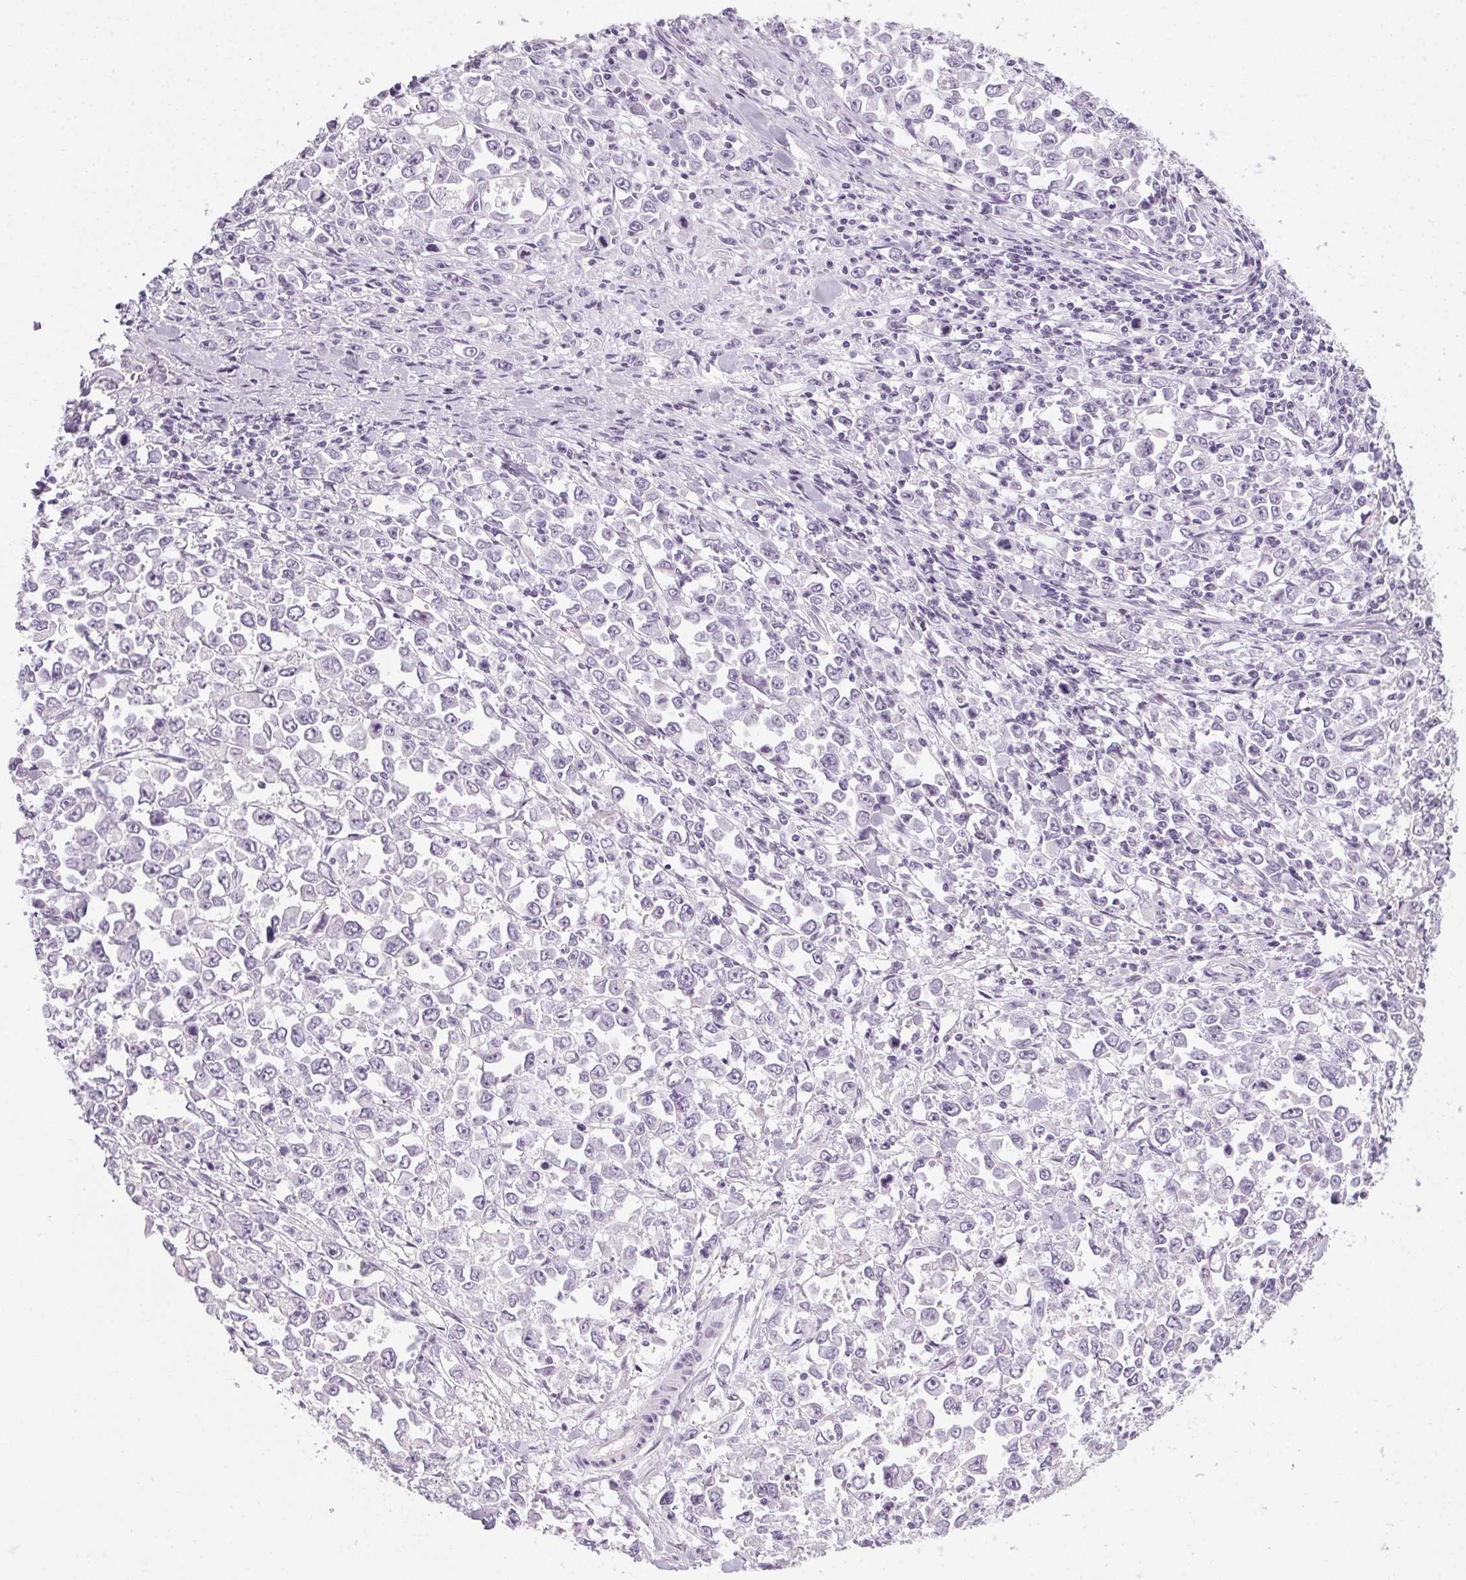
{"staining": {"intensity": "negative", "quantity": "none", "location": "none"}, "tissue": "stomach cancer", "cell_type": "Tumor cells", "image_type": "cancer", "snomed": [{"axis": "morphology", "description": "Adenocarcinoma, NOS"}, {"axis": "topography", "description": "Stomach, upper"}], "caption": "An image of human stomach adenocarcinoma is negative for staining in tumor cells.", "gene": "POMC", "patient": {"sex": "male", "age": 70}}